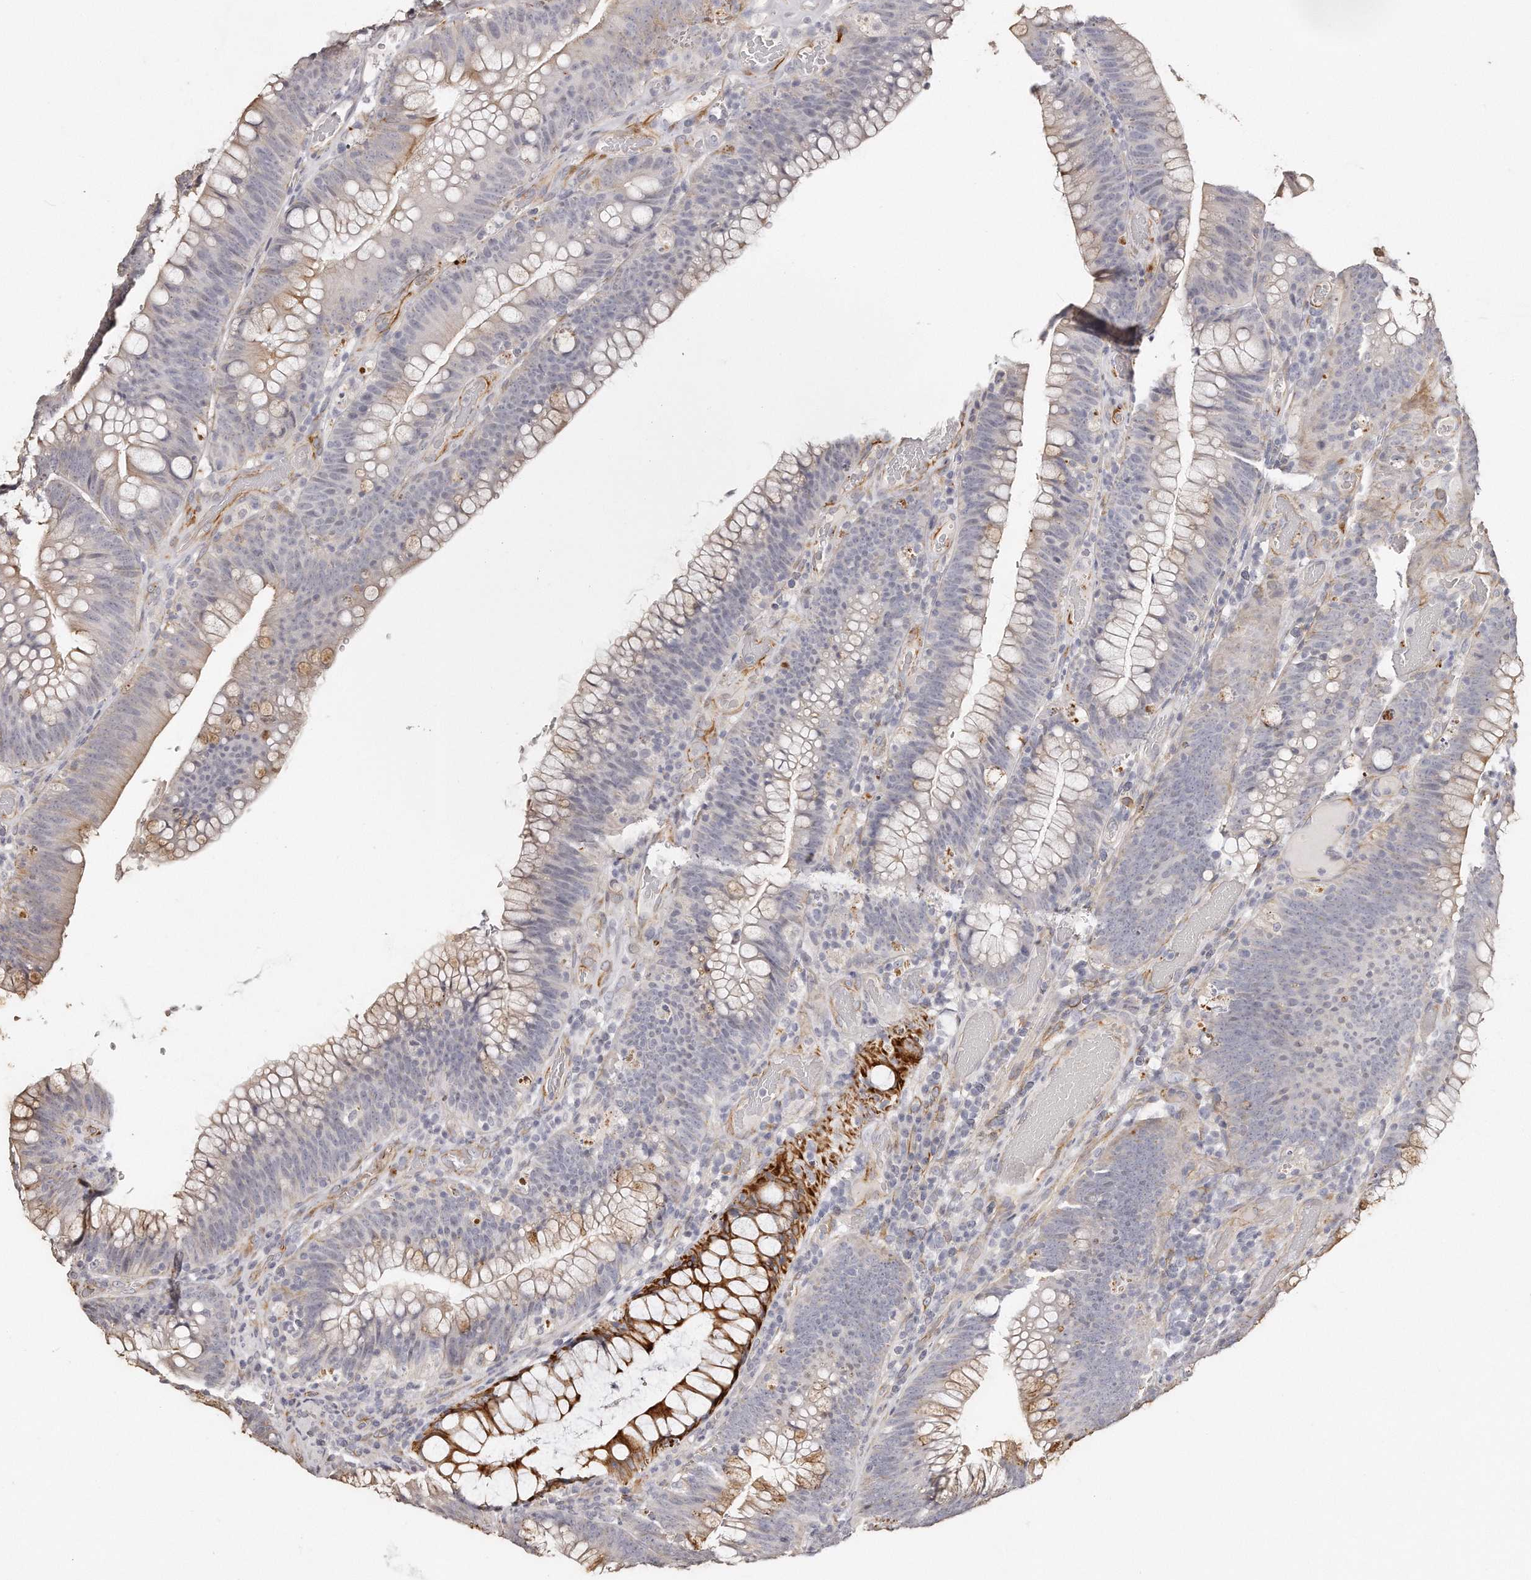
{"staining": {"intensity": "moderate", "quantity": "<25%", "location": "cytoplasmic/membranous"}, "tissue": "colorectal cancer", "cell_type": "Tumor cells", "image_type": "cancer", "snomed": [{"axis": "morphology", "description": "Normal tissue, NOS"}, {"axis": "topography", "description": "Colon"}], "caption": "An IHC photomicrograph of tumor tissue is shown. Protein staining in brown shows moderate cytoplasmic/membranous positivity in colorectal cancer within tumor cells. The staining is performed using DAB brown chromogen to label protein expression. The nuclei are counter-stained blue using hematoxylin.", "gene": "ZYG11A", "patient": {"sex": "female", "age": 82}}